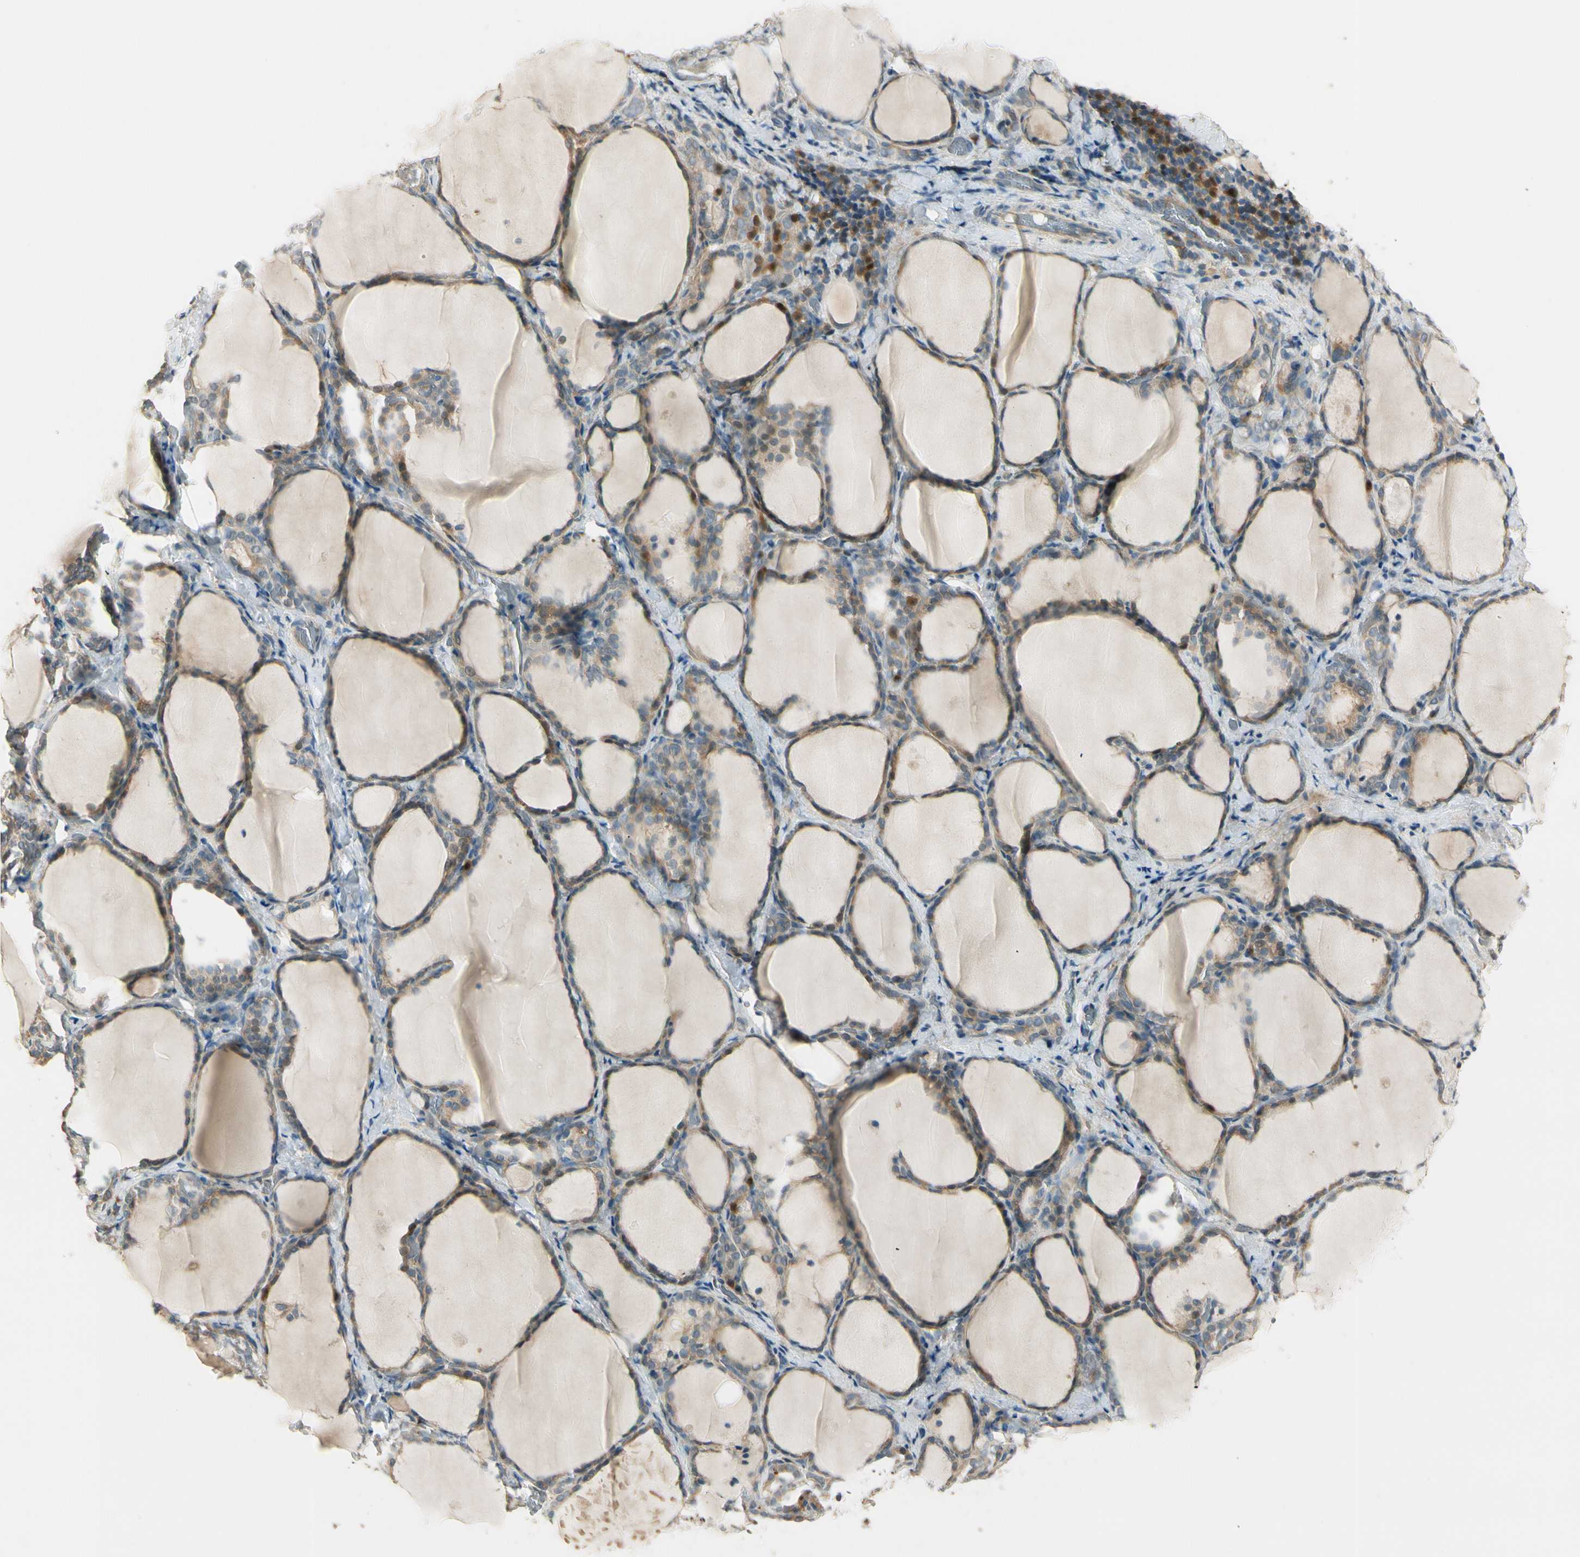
{"staining": {"intensity": "moderate", "quantity": ">75%", "location": "cytoplasmic/membranous"}, "tissue": "thyroid gland", "cell_type": "Glandular cells", "image_type": "normal", "snomed": [{"axis": "morphology", "description": "Normal tissue, NOS"}, {"axis": "morphology", "description": "Papillary adenocarcinoma, NOS"}, {"axis": "topography", "description": "Thyroid gland"}], "caption": "Immunohistochemical staining of benign human thyroid gland demonstrates >75% levels of moderate cytoplasmic/membranous protein positivity in approximately >75% of glandular cells. (IHC, brightfield microscopy, high magnification).", "gene": "PLXNA1", "patient": {"sex": "female", "age": 30}}